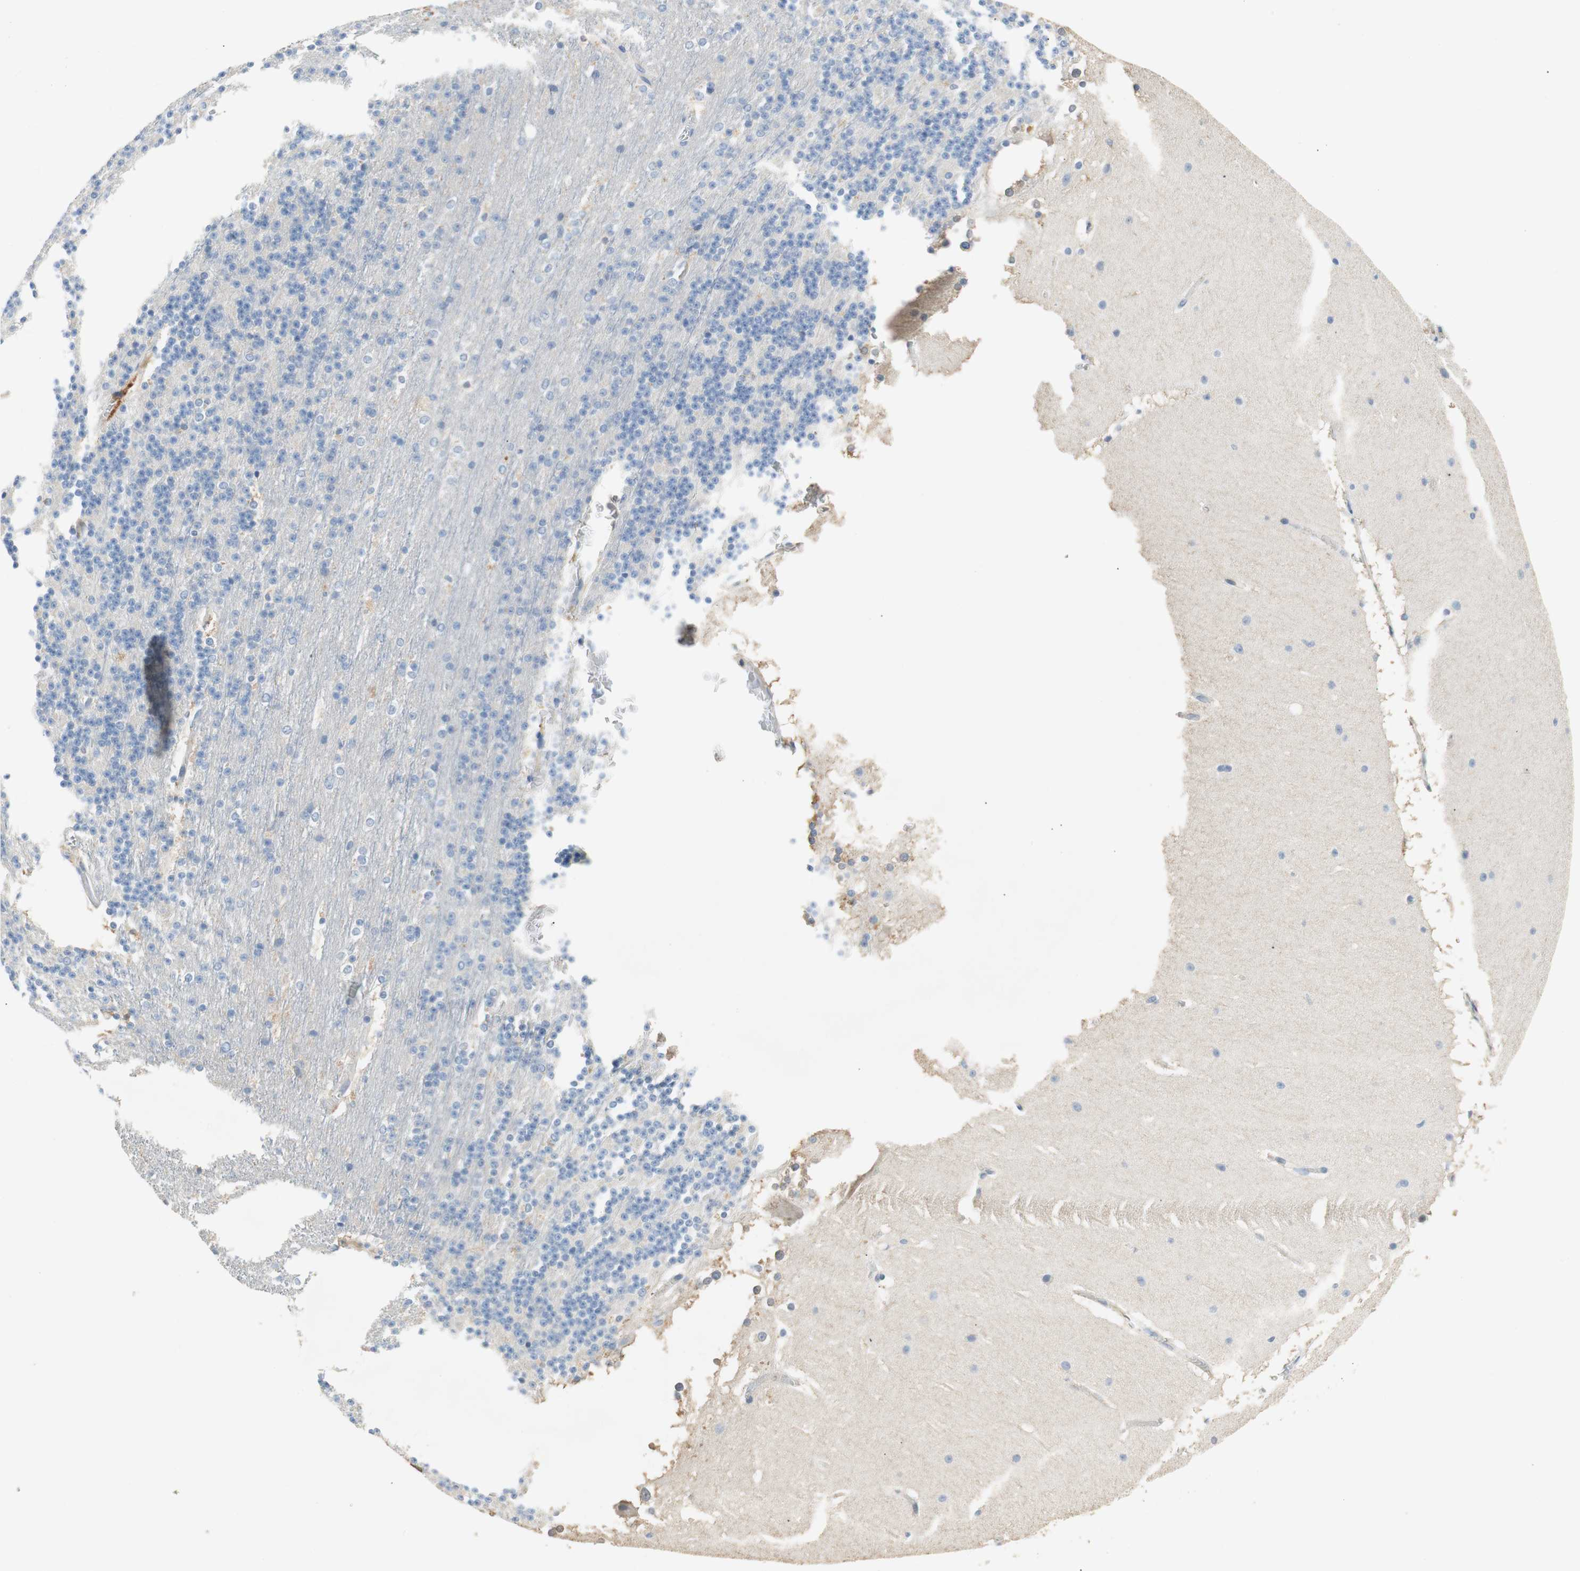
{"staining": {"intensity": "negative", "quantity": "none", "location": "none"}, "tissue": "cerebellum", "cell_type": "Cells in granular layer", "image_type": "normal", "snomed": [{"axis": "morphology", "description": "Normal tissue, NOS"}, {"axis": "topography", "description": "Cerebellum"}], "caption": "Immunohistochemistry (IHC) of benign human cerebellum displays no expression in cells in granular layer.", "gene": "CCM2L", "patient": {"sex": "female", "age": 19}}